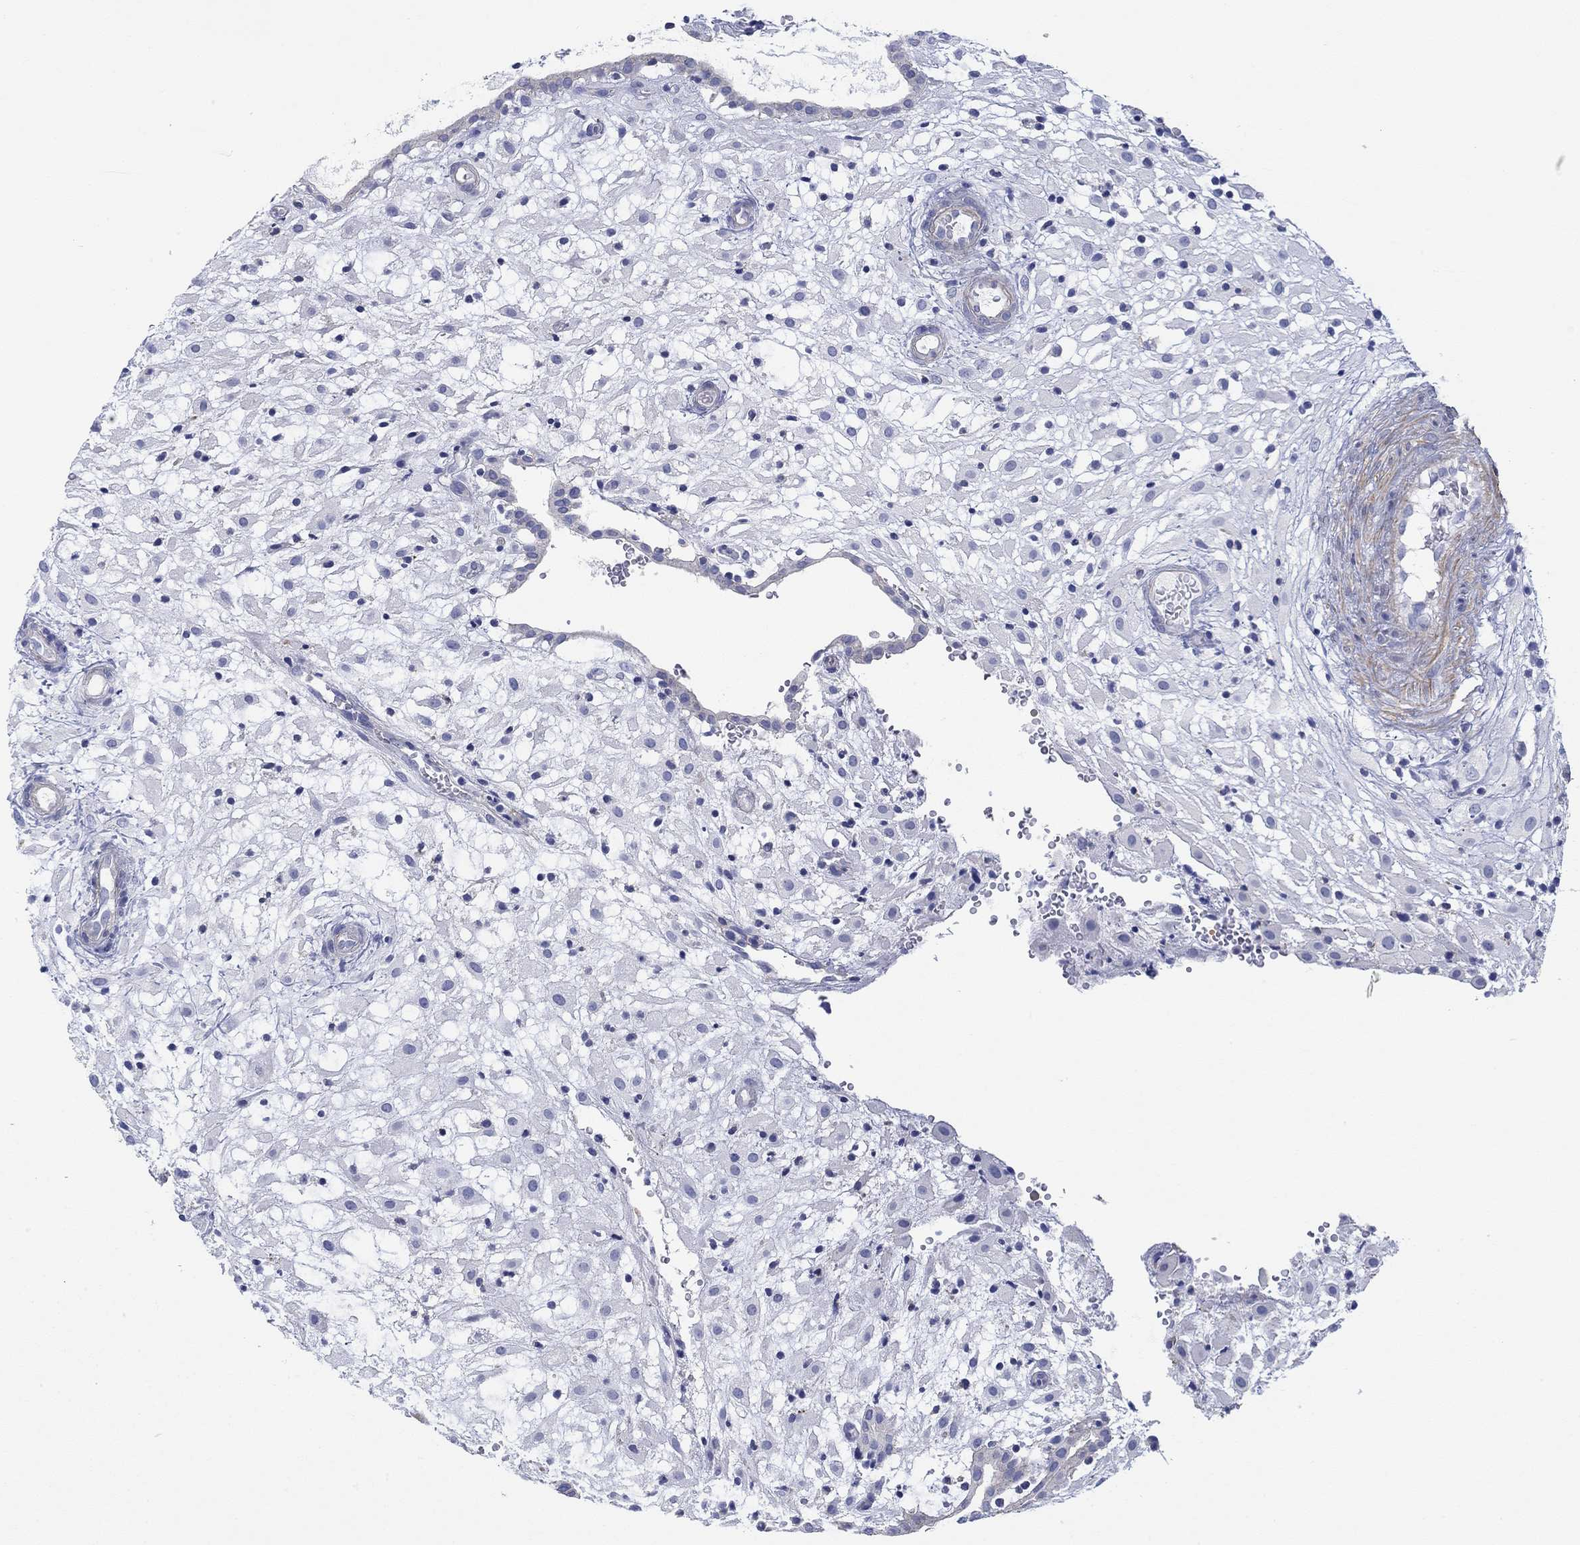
{"staining": {"intensity": "negative", "quantity": "none", "location": "none"}, "tissue": "placenta", "cell_type": "Decidual cells", "image_type": "normal", "snomed": [{"axis": "morphology", "description": "Normal tissue, NOS"}, {"axis": "topography", "description": "Placenta"}], "caption": "DAB (3,3'-diaminobenzidine) immunohistochemical staining of unremarkable human placenta displays no significant expression in decidual cells. (Stains: DAB (3,3'-diaminobenzidine) IHC with hematoxylin counter stain, Microscopy: brightfield microscopy at high magnification).", "gene": "PPIL6", "patient": {"sex": "female", "age": 24}}